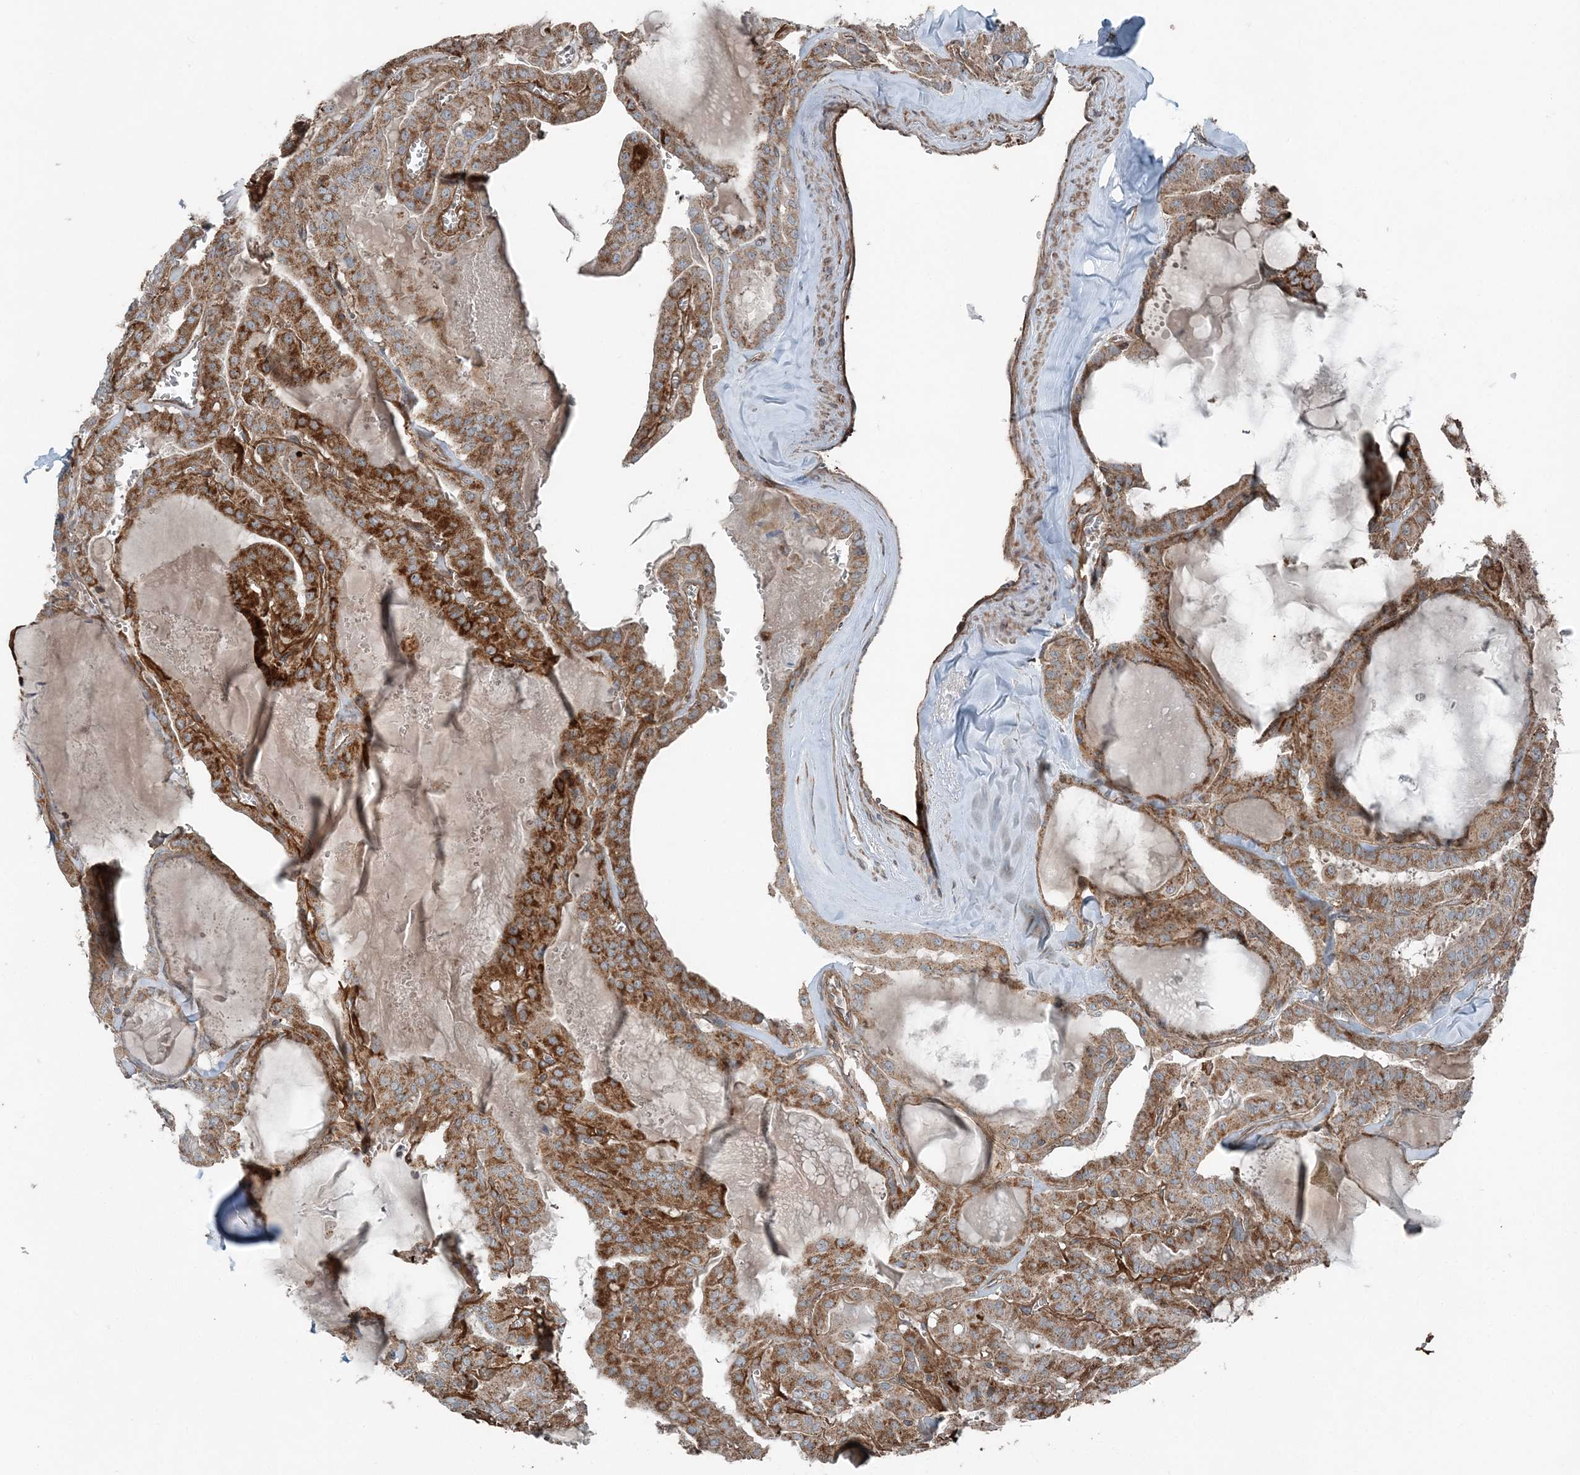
{"staining": {"intensity": "moderate", "quantity": ">75%", "location": "cytoplasmic/membranous"}, "tissue": "thyroid cancer", "cell_type": "Tumor cells", "image_type": "cancer", "snomed": [{"axis": "morphology", "description": "Papillary adenocarcinoma, NOS"}, {"axis": "topography", "description": "Thyroid gland"}], "caption": "This is an image of immunohistochemistry (IHC) staining of thyroid papillary adenocarcinoma, which shows moderate staining in the cytoplasmic/membranous of tumor cells.", "gene": "KY", "patient": {"sex": "male", "age": 52}}